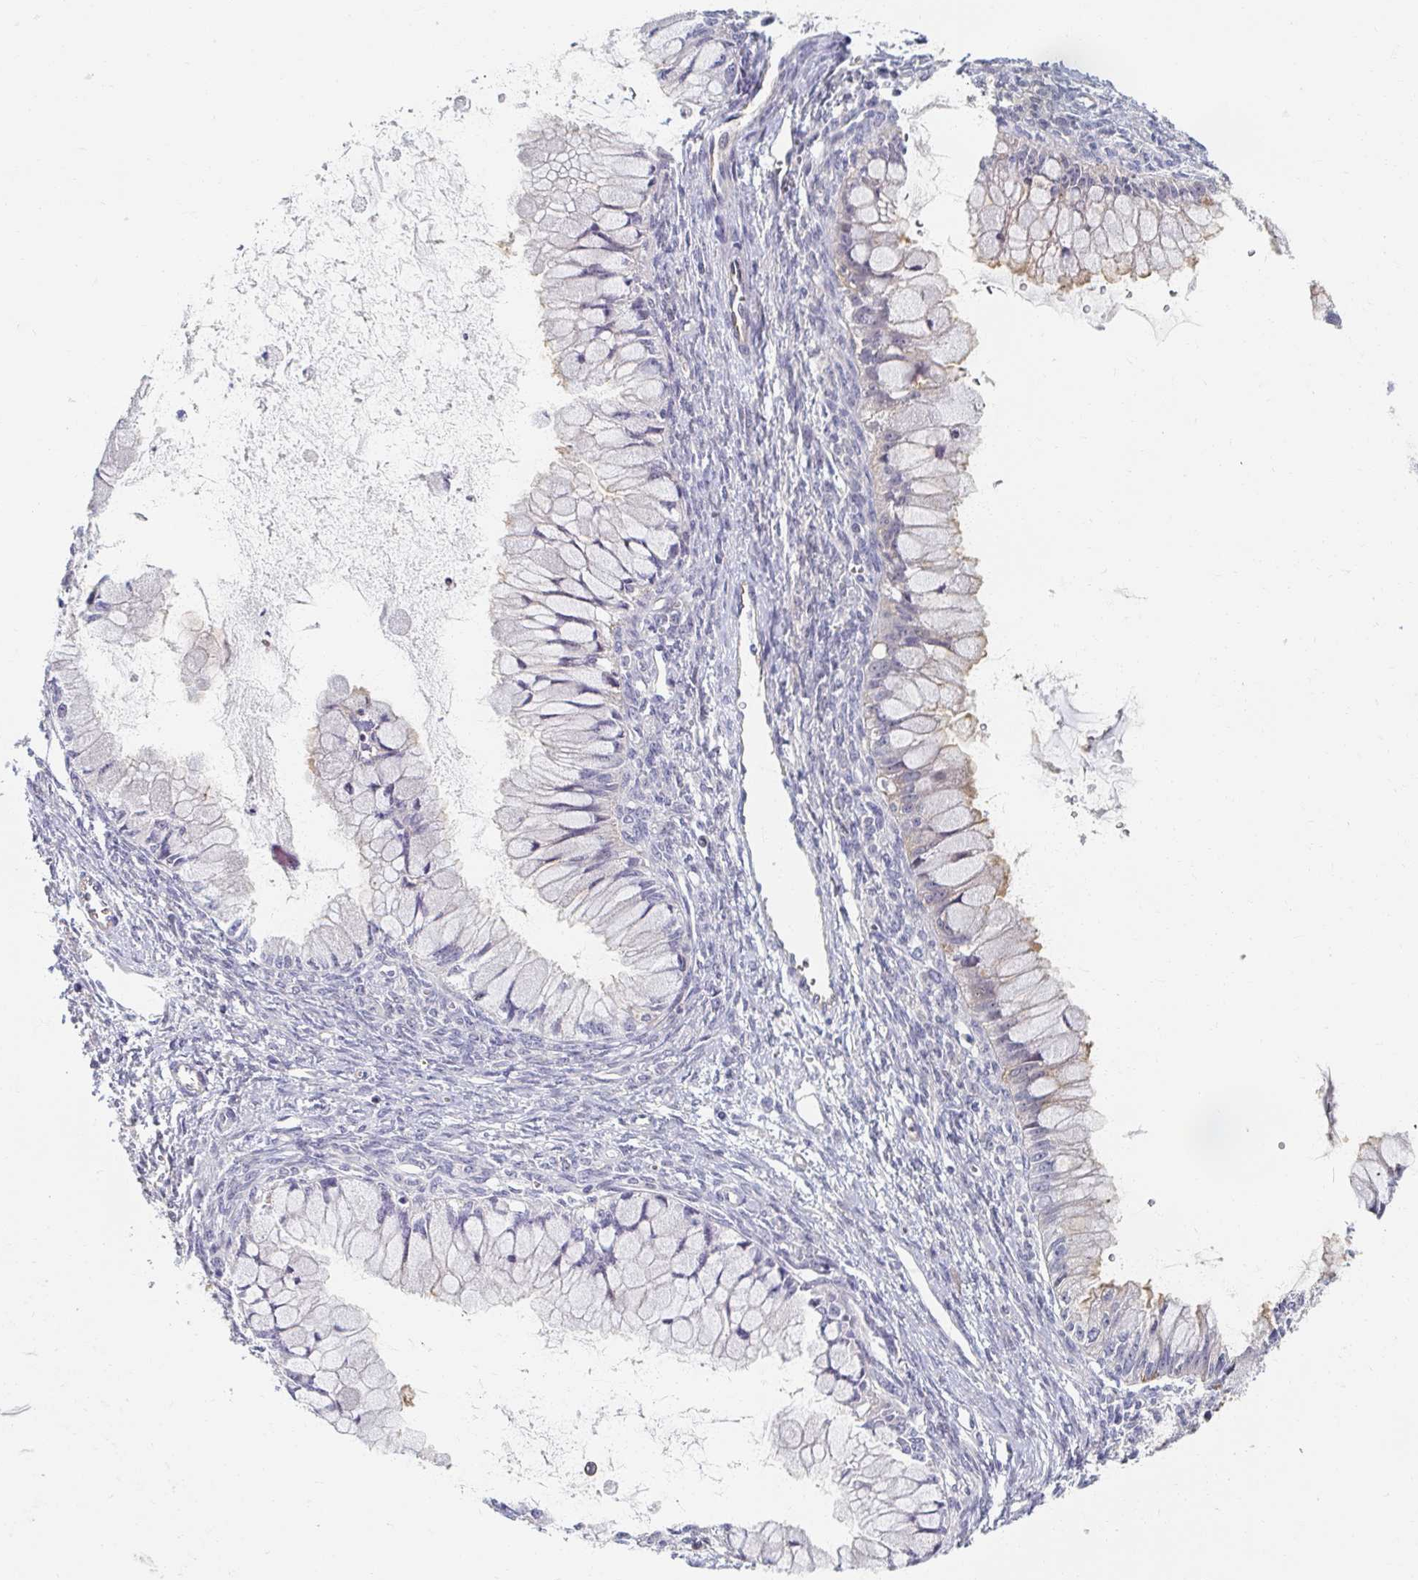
{"staining": {"intensity": "weak", "quantity": "<25%", "location": "cytoplasmic/membranous"}, "tissue": "ovarian cancer", "cell_type": "Tumor cells", "image_type": "cancer", "snomed": [{"axis": "morphology", "description": "Cystadenocarcinoma, mucinous, NOS"}, {"axis": "topography", "description": "Ovary"}], "caption": "Image shows no significant protein expression in tumor cells of ovarian cancer. Brightfield microscopy of IHC stained with DAB (brown) and hematoxylin (blue), captured at high magnification.", "gene": "MYLK2", "patient": {"sex": "female", "age": 34}}